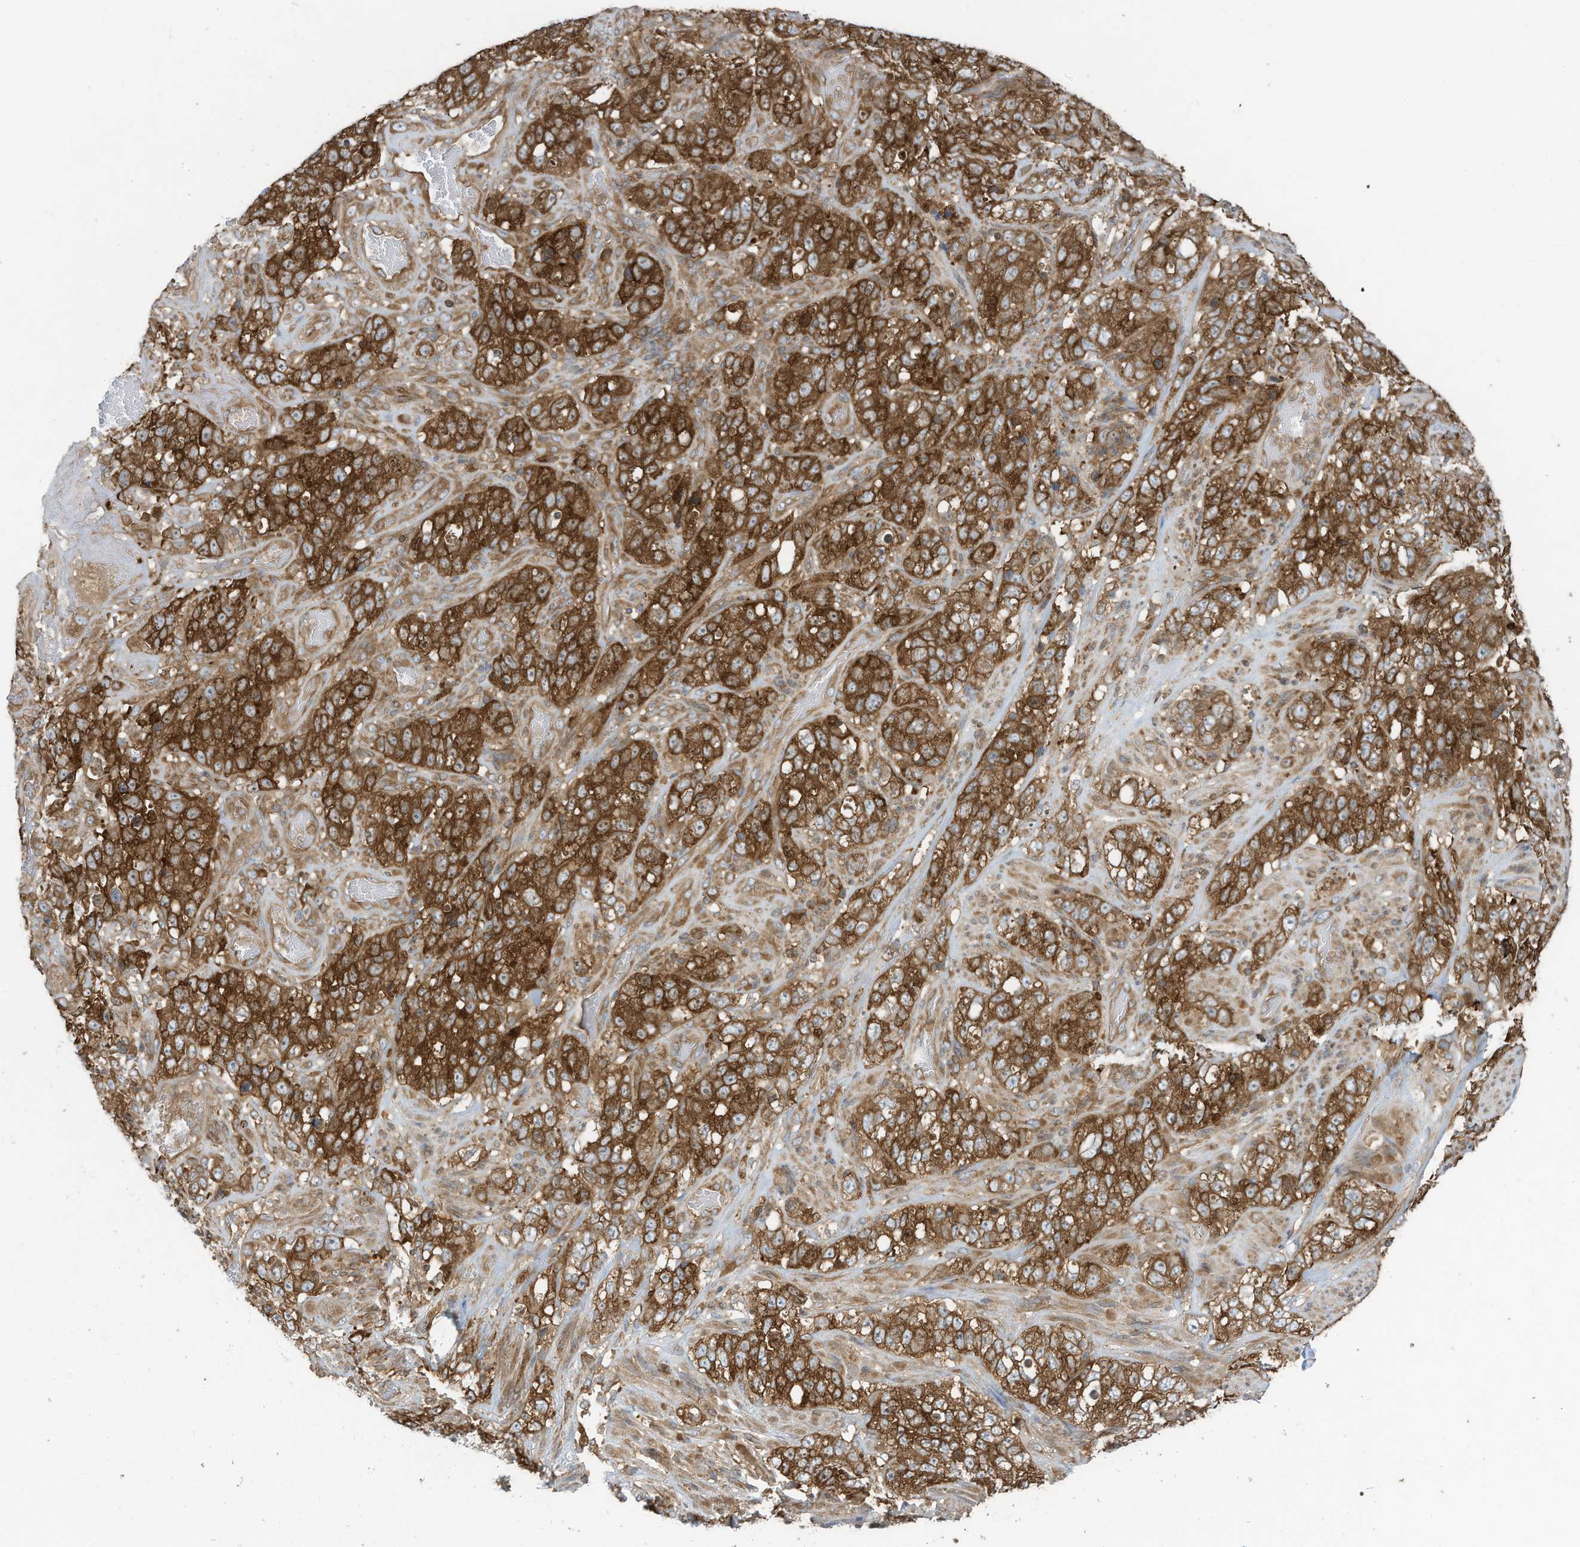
{"staining": {"intensity": "strong", "quantity": ">75%", "location": "cytoplasmic/membranous"}, "tissue": "stomach cancer", "cell_type": "Tumor cells", "image_type": "cancer", "snomed": [{"axis": "morphology", "description": "Adenocarcinoma, NOS"}, {"axis": "topography", "description": "Stomach"}], "caption": "Tumor cells reveal high levels of strong cytoplasmic/membranous staining in approximately >75% of cells in stomach adenocarcinoma.", "gene": "OLA1", "patient": {"sex": "male", "age": 48}}